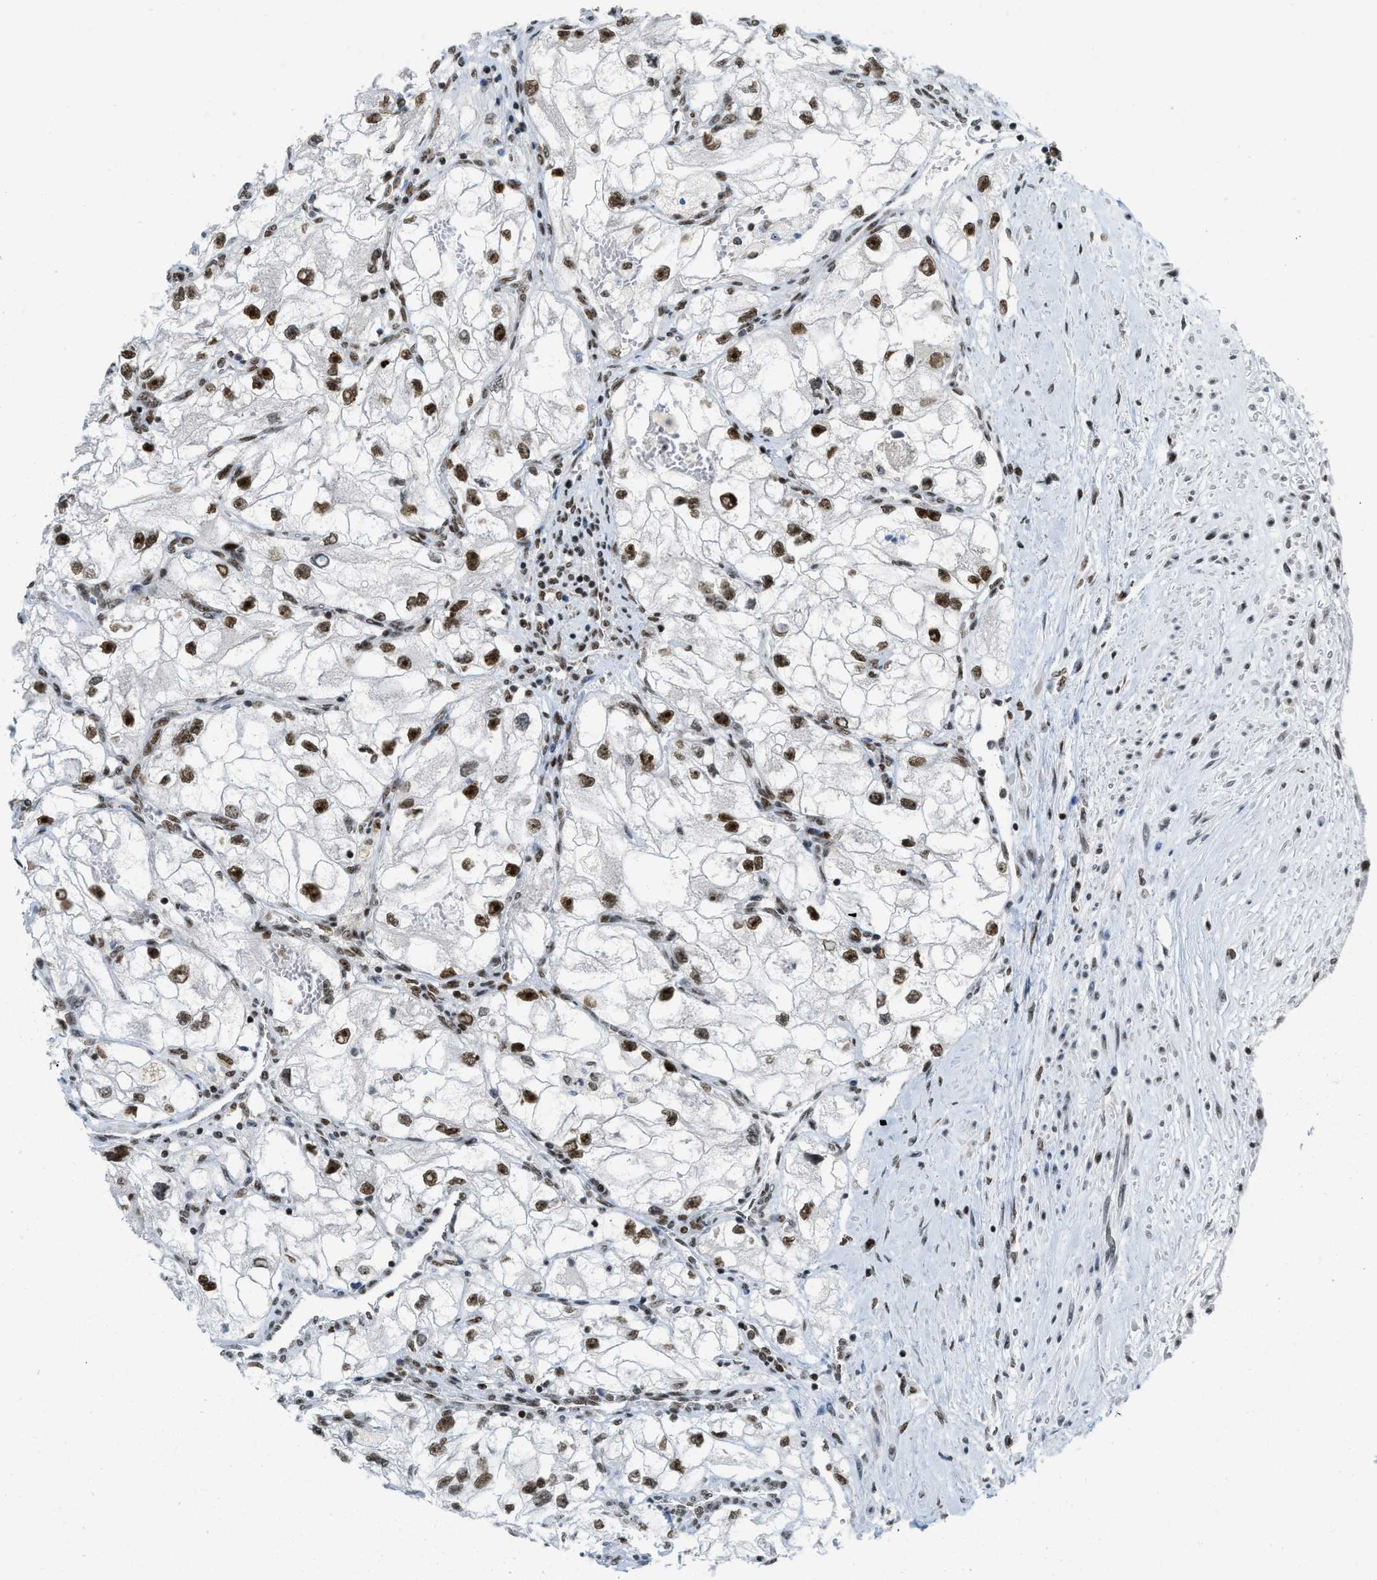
{"staining": {"intensity": "strong", "quantity": ">75%", "location": "nuclear"}, "tissue": "renal cancer", "cell_type": "Tumor cells", "image_type": "cancer", "snomed": [{"axis": "morphology", "description": "Adenocarcinoma, NOS"}, {"axis": "topography", "description": "Kidney"}], "caption": "Renal adenocarcinoma tissue reveals strong nuclear staining in about >75% of tumor cells, visualized by immunohistochemistry.", "gene": "URB1", "patient": {"sex": "female", "age": 70}}